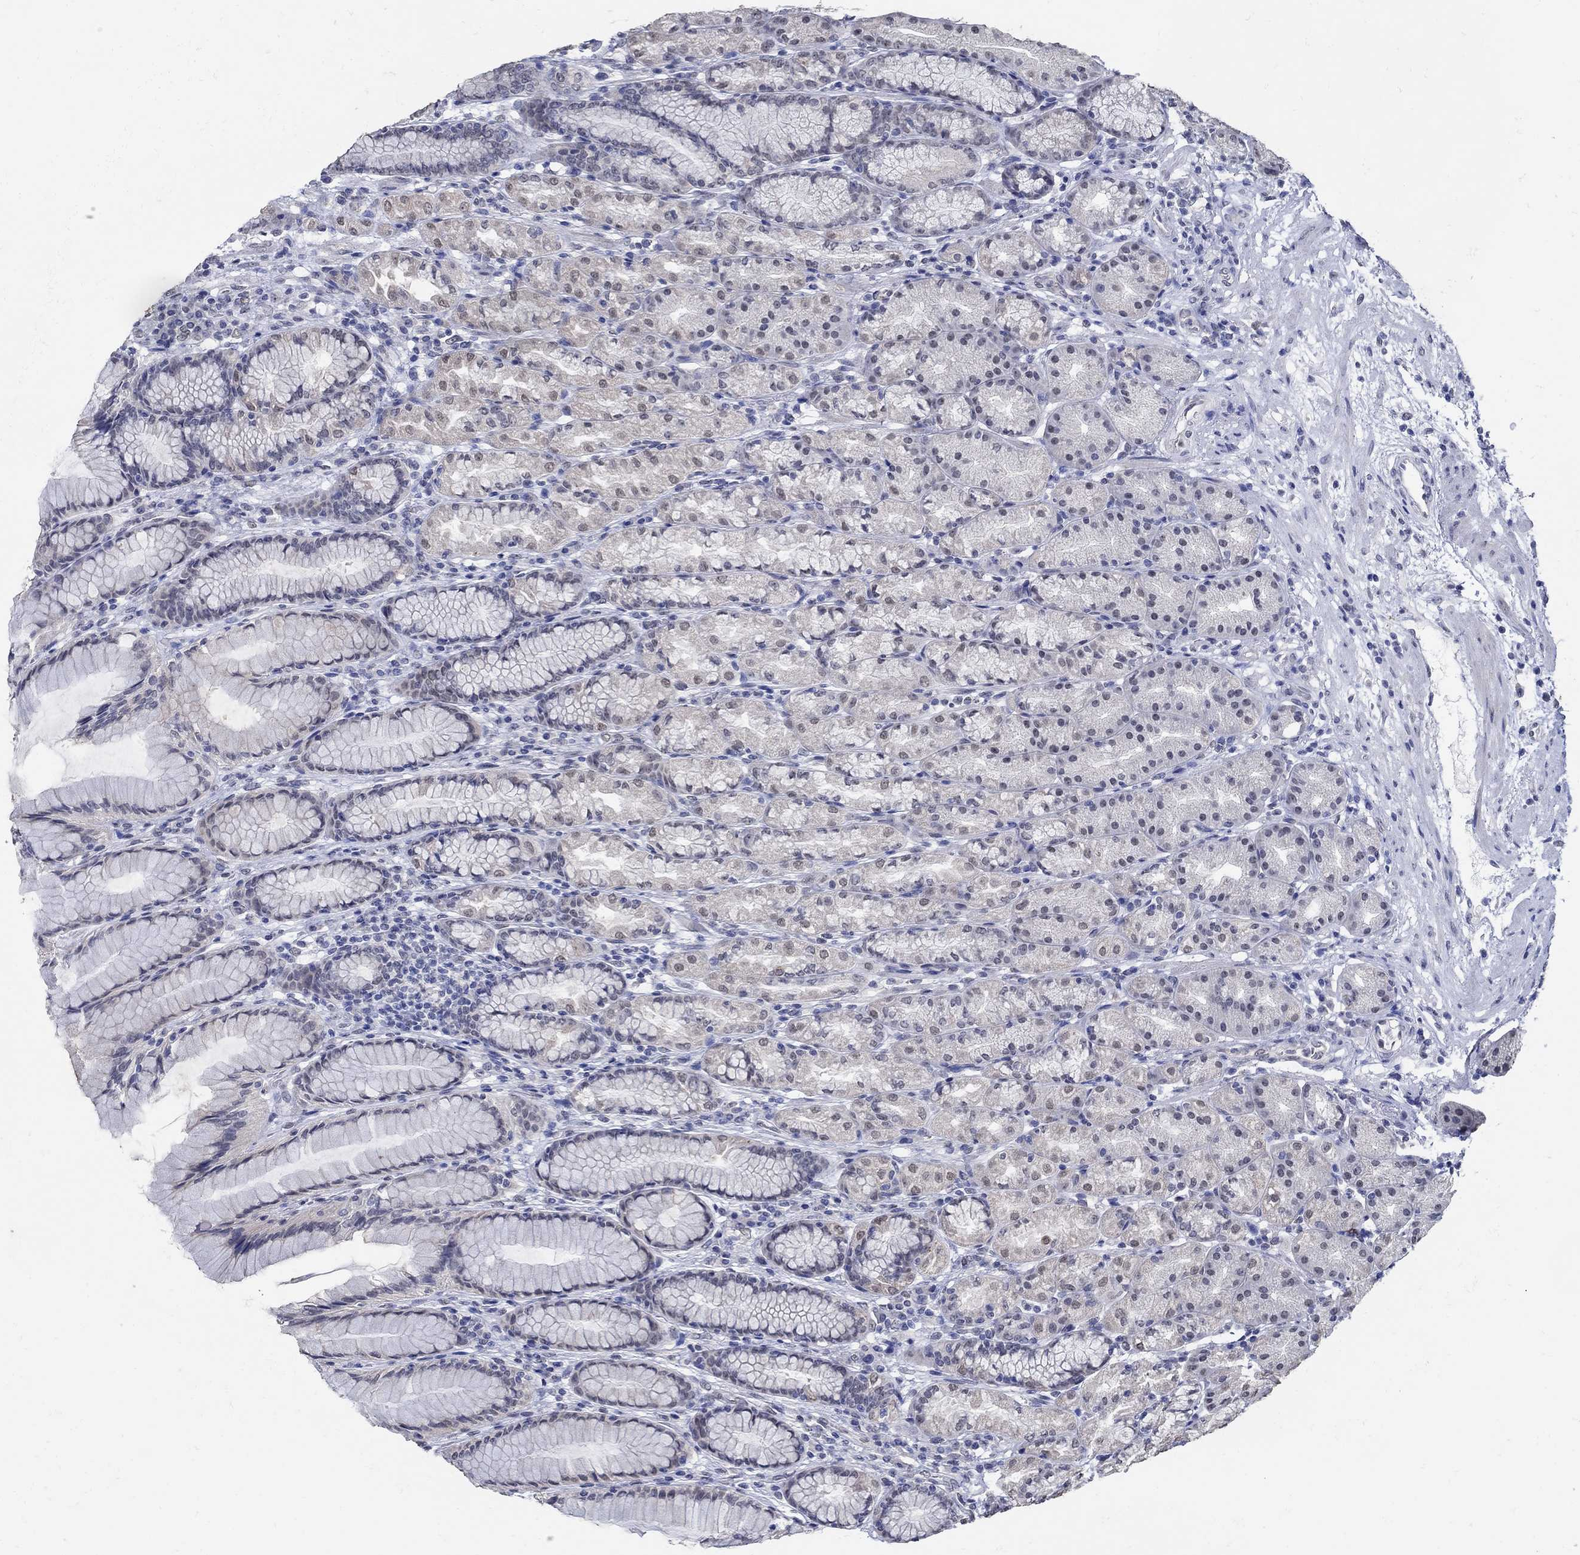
{"staining": {"intensity": "weak", "quantity": "25%-75%", "location": "cytoplasmic/membranous"}, "tissue": "stomach", "cell_type": "Glandular cells", "image_type": "normal", "snomed": [{"axis": "morphology", "description": "Normal tissue, NOS"}, {"axis": "morphology", "description": "Adenocarcinoma, NOS"}, {"axis": "topography", "description": "Stomach"}], "caption": "Protein staining by immunohistochemistry (IHC) shows weak cytoplasmic/membranous staining in about 25%-75% of glandular cells in benign stomach.", "gene": "KCNN3", "patient": {"sex": "female", "age": 79}}